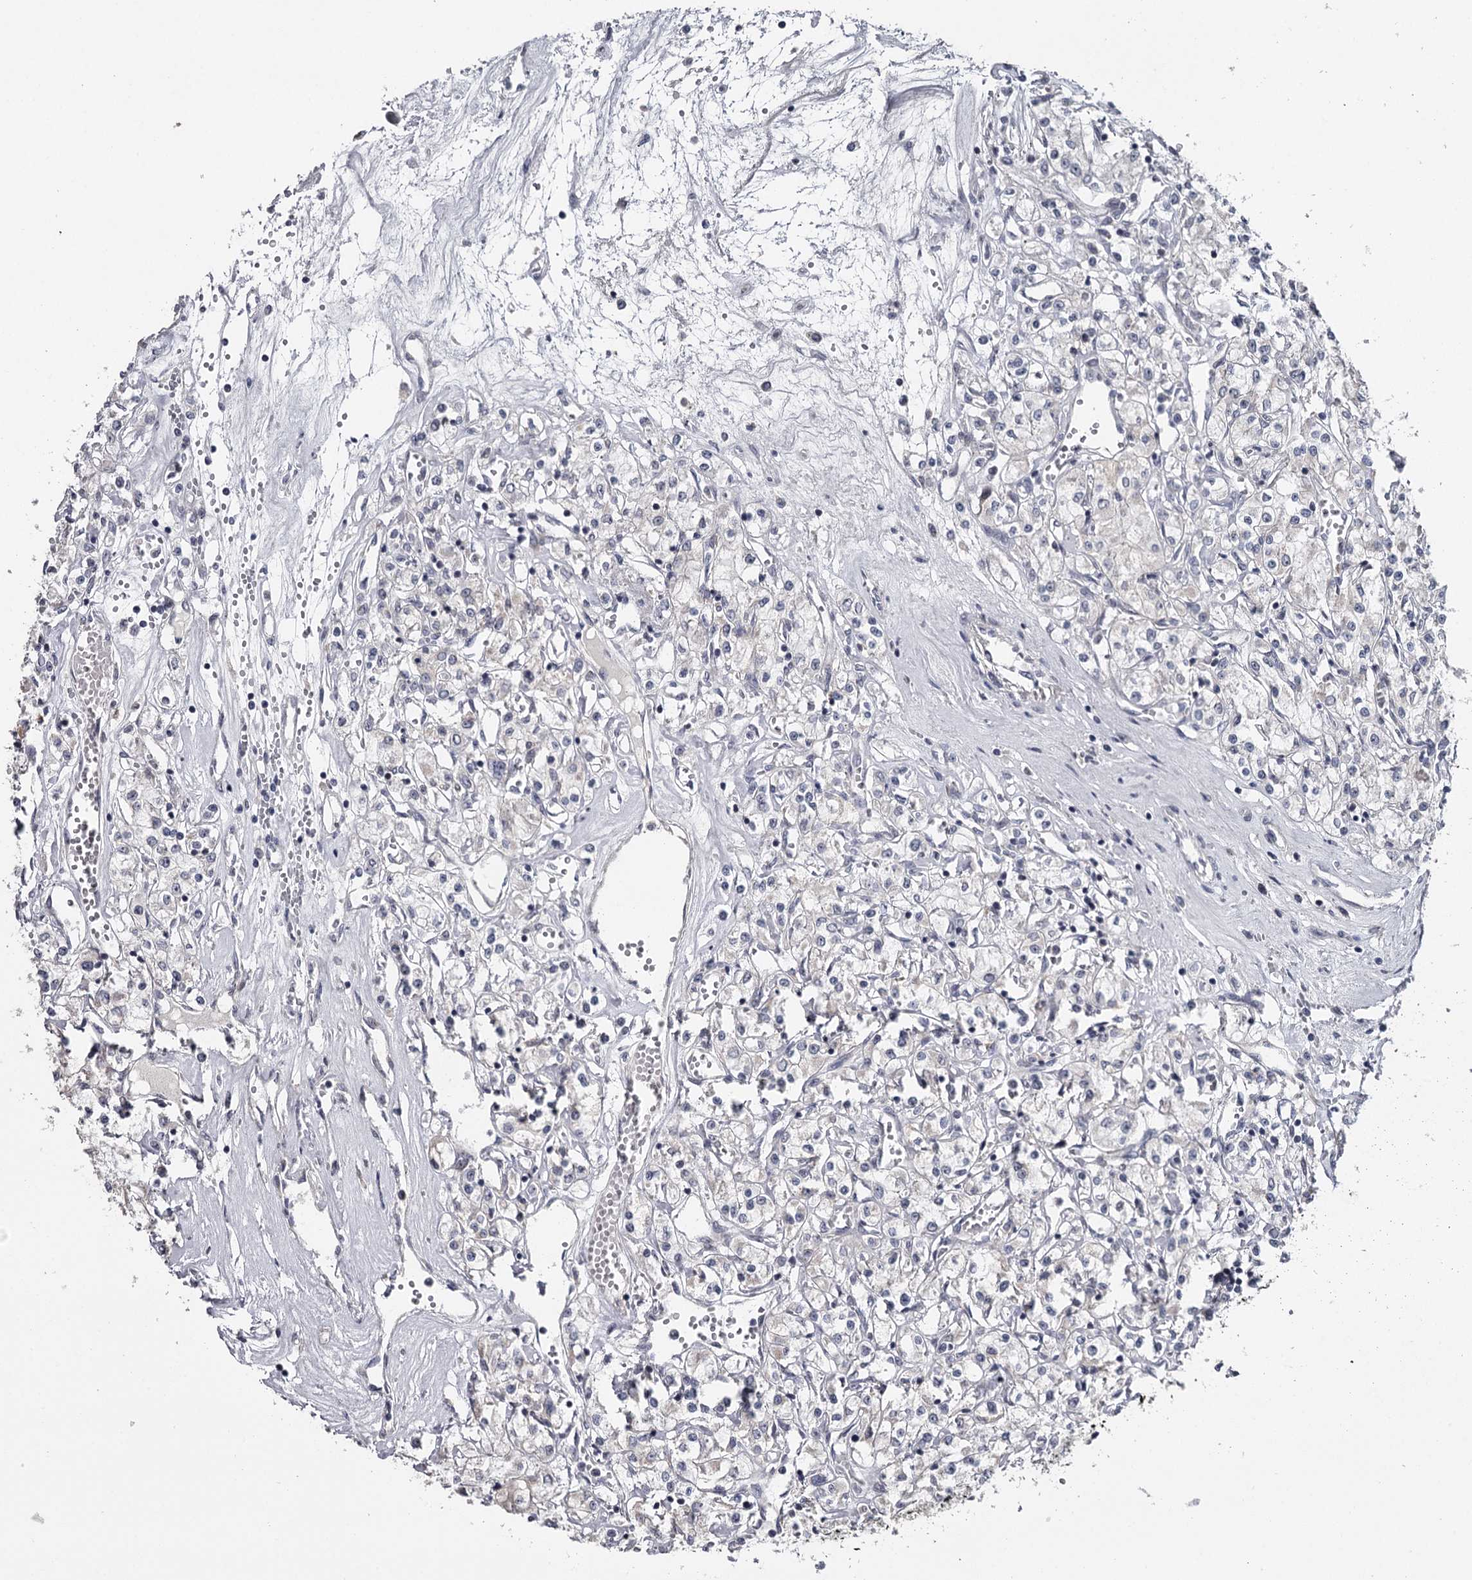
{"staining": {"intensity": "moderate", "quantity": "<25%", "location": "cytoplasmic/membranous"}, "tissue": "renal cancer", "cell_type": "Tumor cells", "image_type": "cancer", "snomed": [{"axis": "morphology", "description": "Adenocarcinoma, NOS"}, {"axis": "topography", "description": "Kidney"}], "caption": "The immunohistochemical stain highlights moderate cytoplasmic/membranous expression in tumor cells of renal cancer (adenocarcinoma) tissue.", "gene": "GTSF1", "patient": {"sex": "female", "age": 59}}